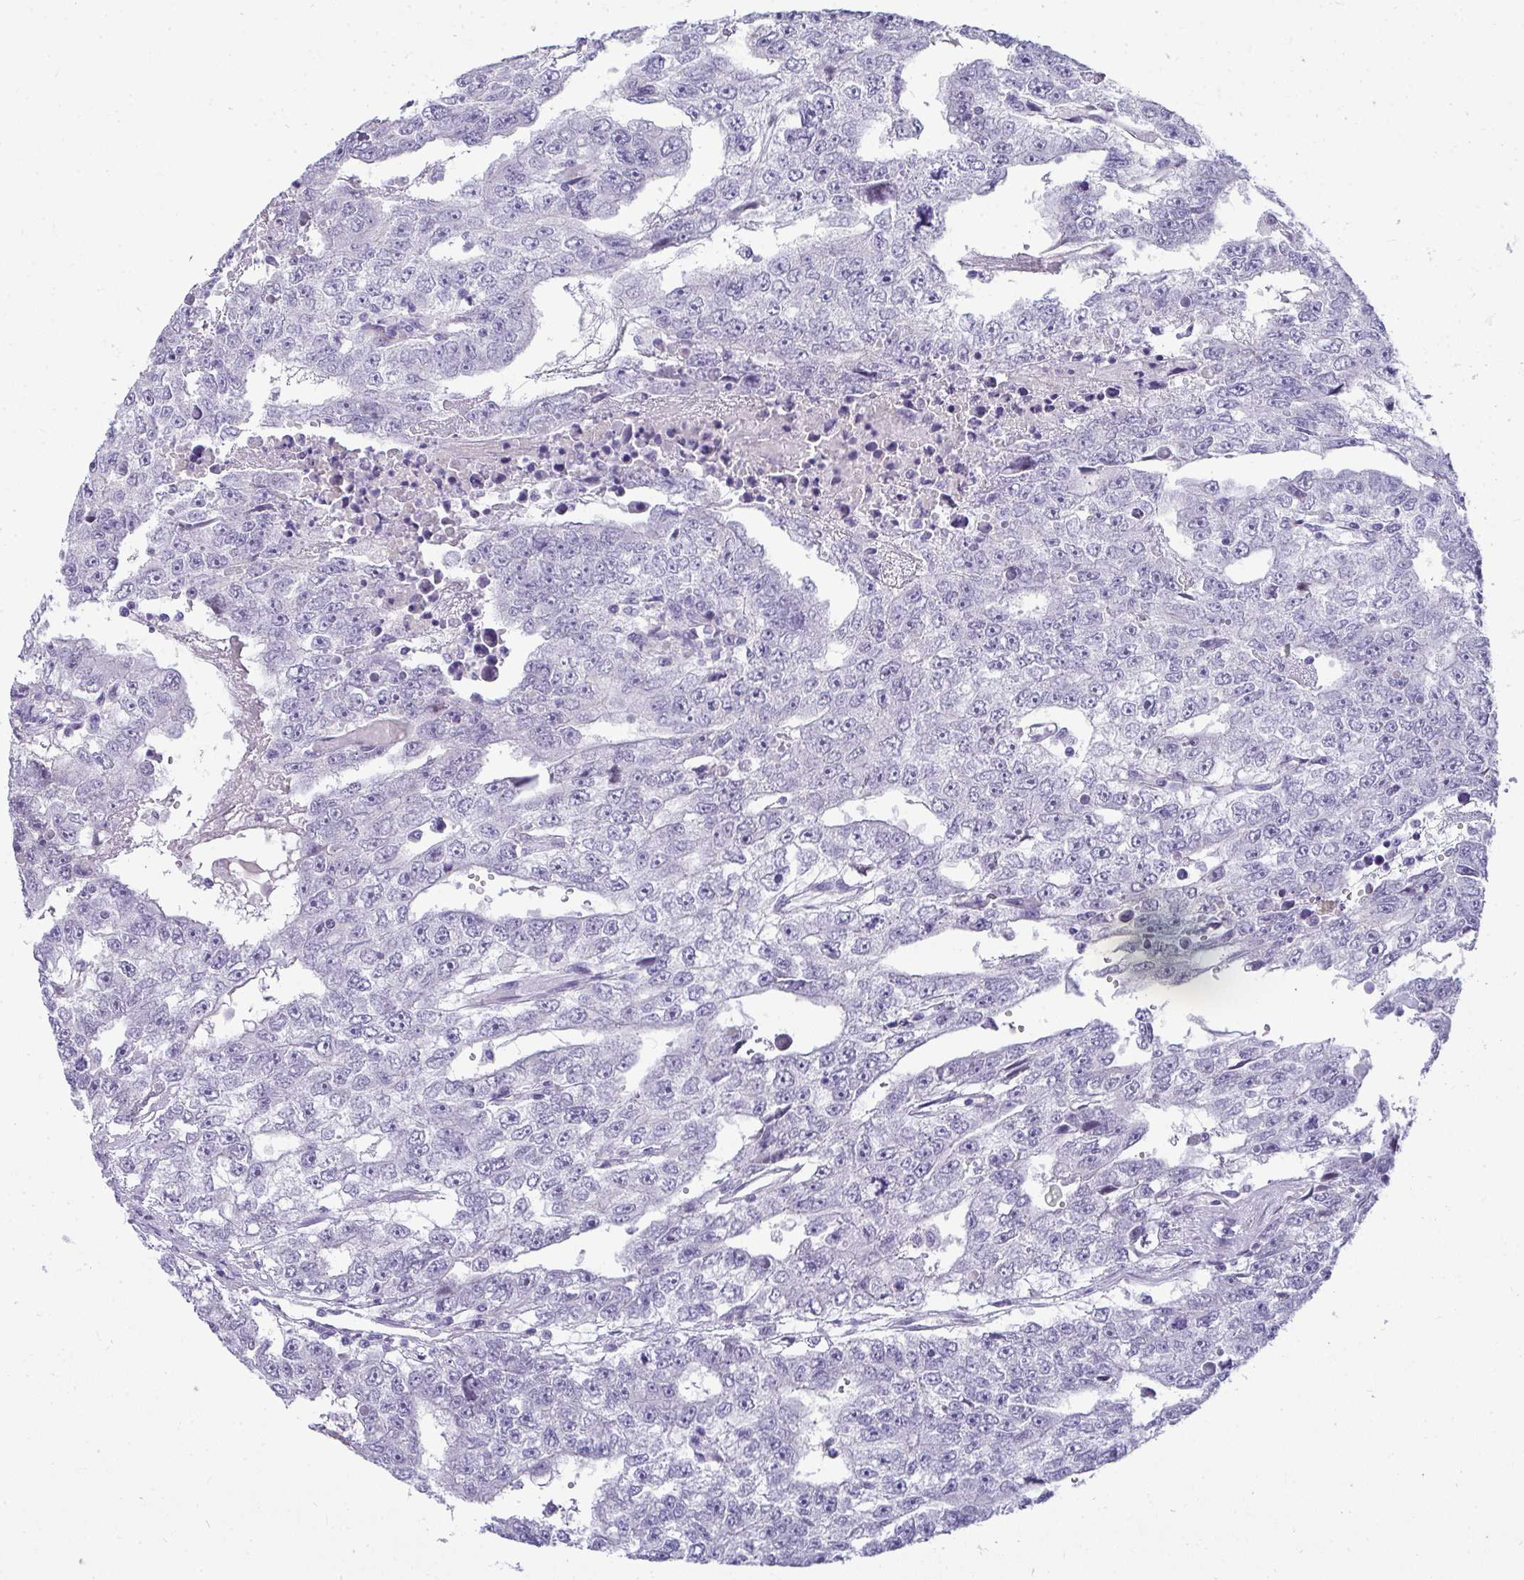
{"staining": {"intensity": "negative", "quantity": "none", "location": "none"}, "tissue": "testis cancer", "cell_type": "Tumor cells", "image_type": "cancer", "snomed": [{"axis": "morphology", "description": "Carcinoma, Embryonal, NOS"}, {"axis": "topography", "description": "Testis"}], "caption": "IHC image of human testis cancer stained for a protein (brown), which shows no staining in tumor cells. The staining is performed using DAB (3,3'-diaminobenzidine) brown chromogen with nuclei counter-stained in using hematoxylin.", "gene": "AK5", "patient": {"sex": "male", "age": 20}}